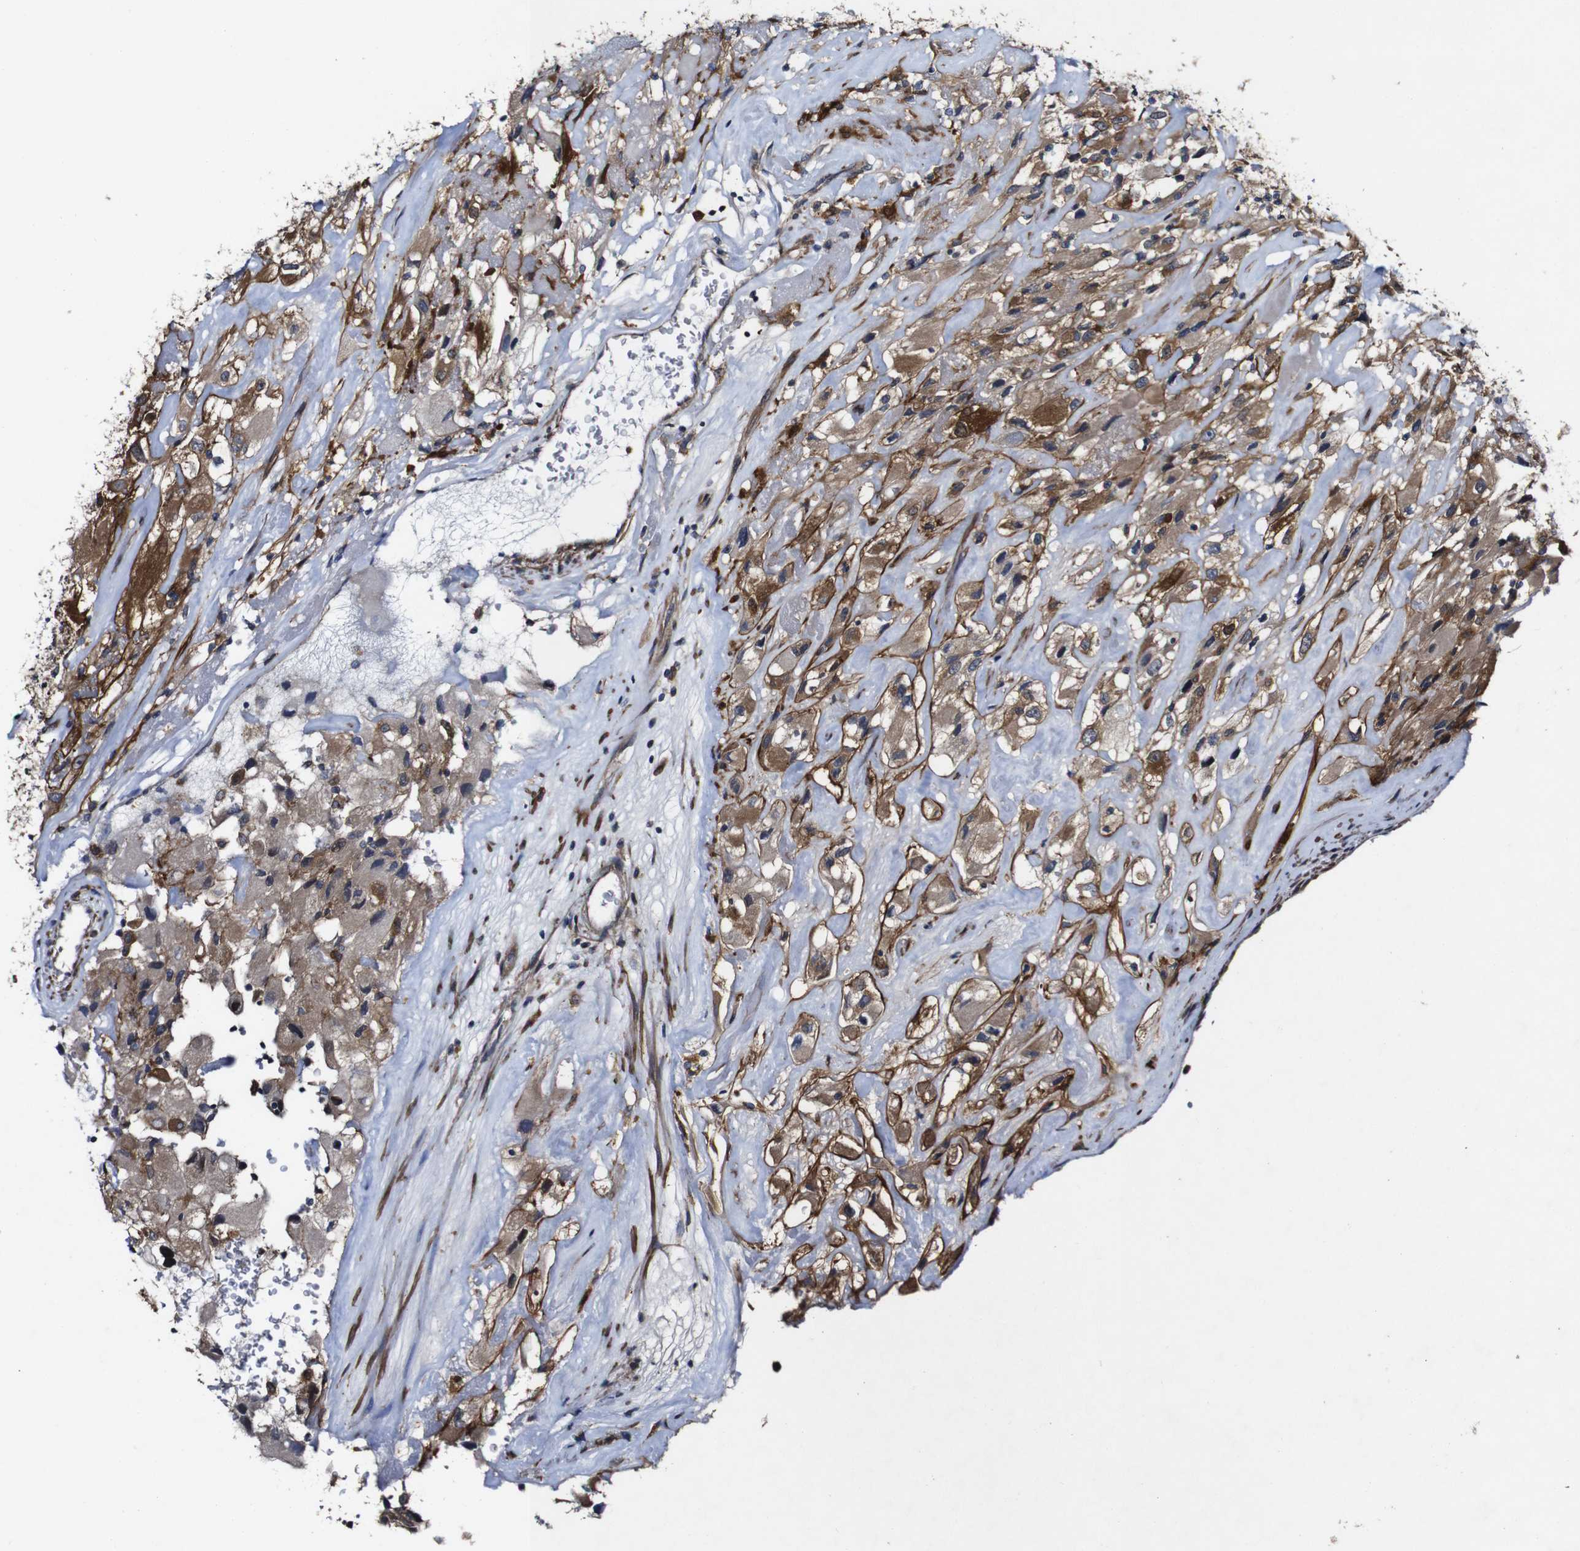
{"staining": {"intensity": "moderate", "quantity": ">75%", "location": "cytoplasmic/membranous"}, "tissue": "renal cancer", "cell_type": "Tumor cells", "image_type": "cancer", "snomed": [{"axis": "morphology", "description": "Adenocarcinoma, NOS"}, {"axis": "topography", "description": "Kidney"}], "caption": "Renal adenocarcinoma stained with a brown dye demonstrates moderate cytoplasmic/membranous positive staining in about >75% of tumor cells.", "gene": "GSDME", "patient": {"sex": "female", "age": 52}}